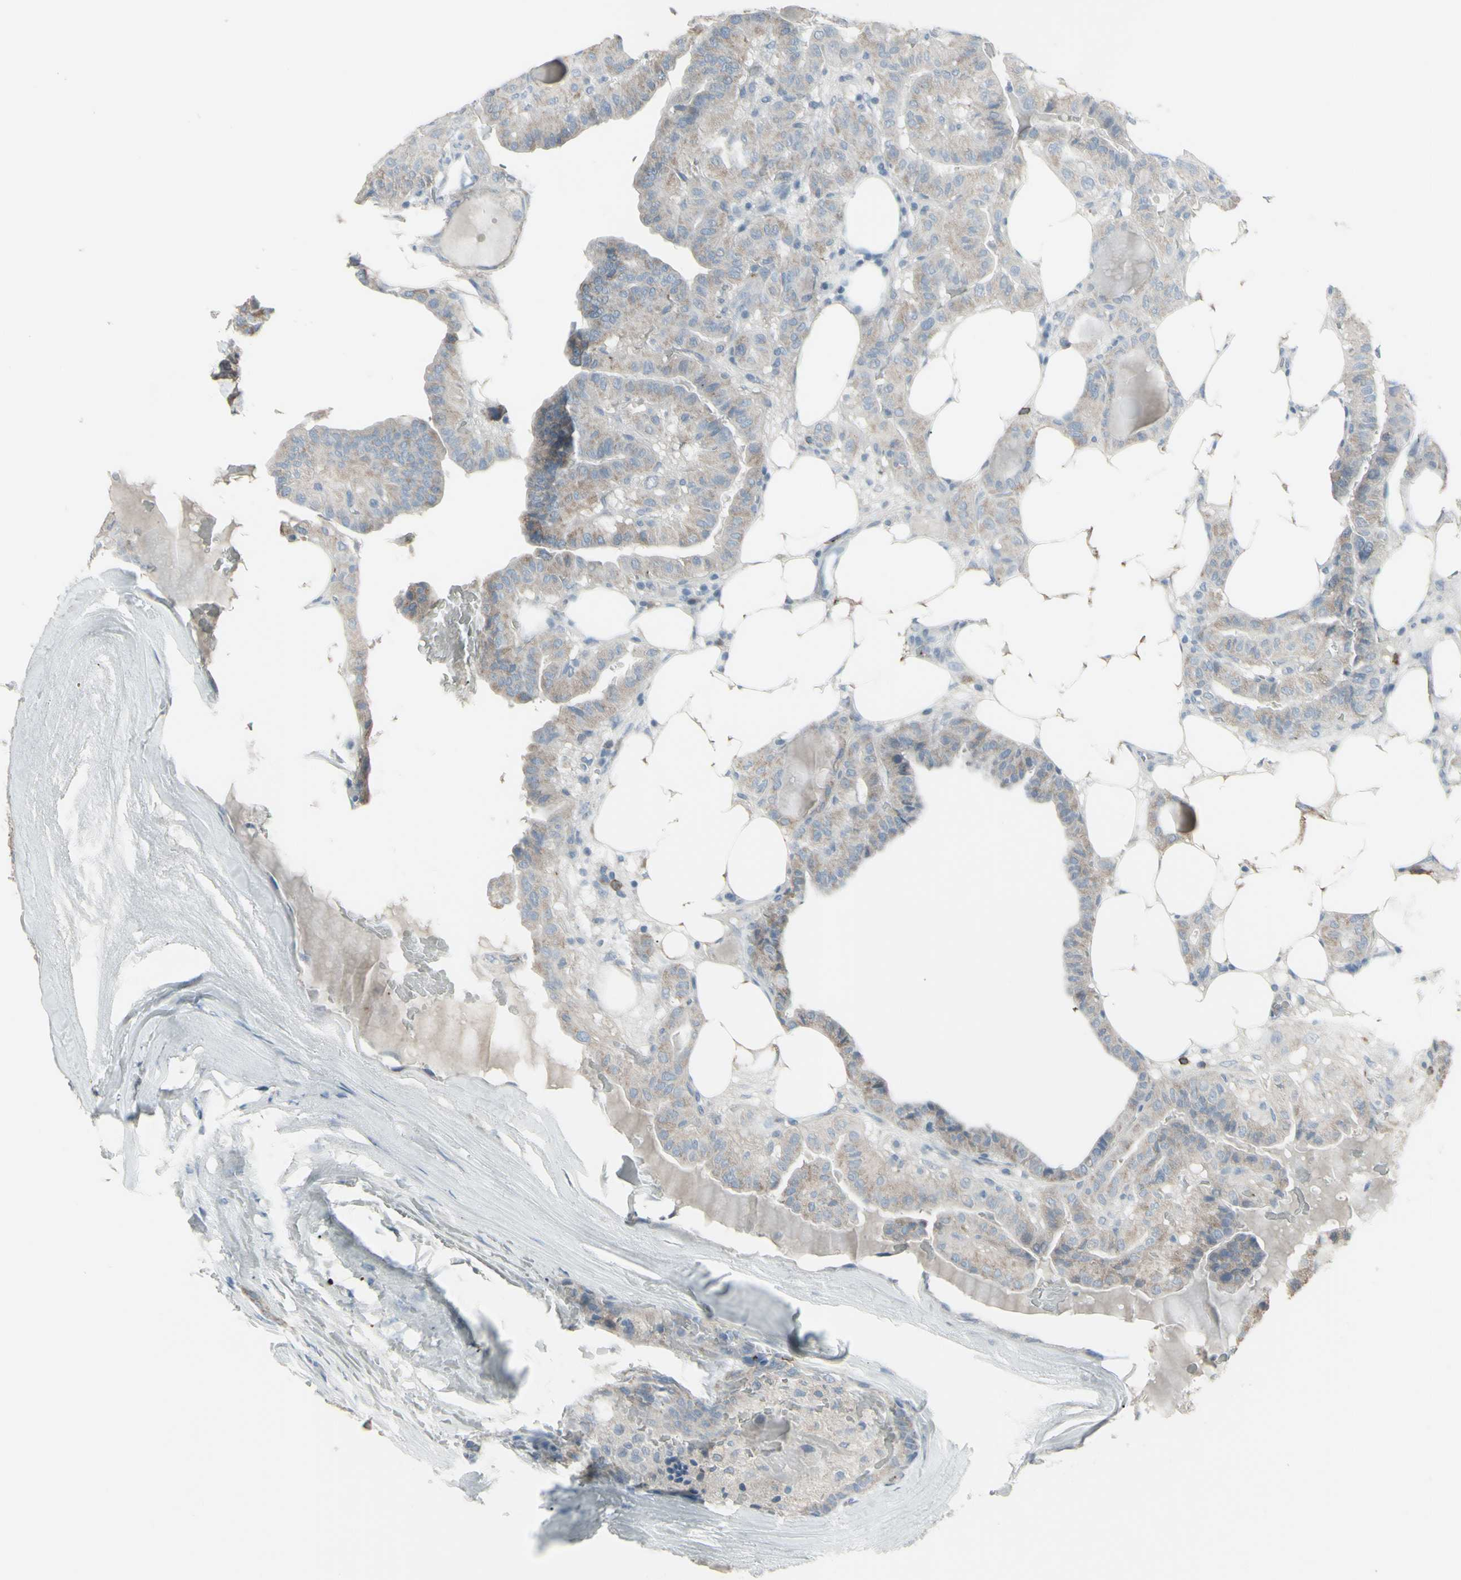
{"staining": {"intensity": "weak", "quantity": ">75%", "location": "cytoplasmic/membranous"}, "tissue": "thyroid cancer", "cell_type": "Tumor cells", "image_type": "cancer", "snomed": [{"axis": "morphology", "description": "Papillary adenocarcinoma, NOS"}, {"axis": "topography", "description": "Thyroid gland"}], "caption": "Weak cytoplasmic/membranous expression for a protein is appreciated in about >75% of tumor cells of thyroid cancer using IHC.", "gene": "CD79B", "patient": {"sex": "male", "age": 77}}